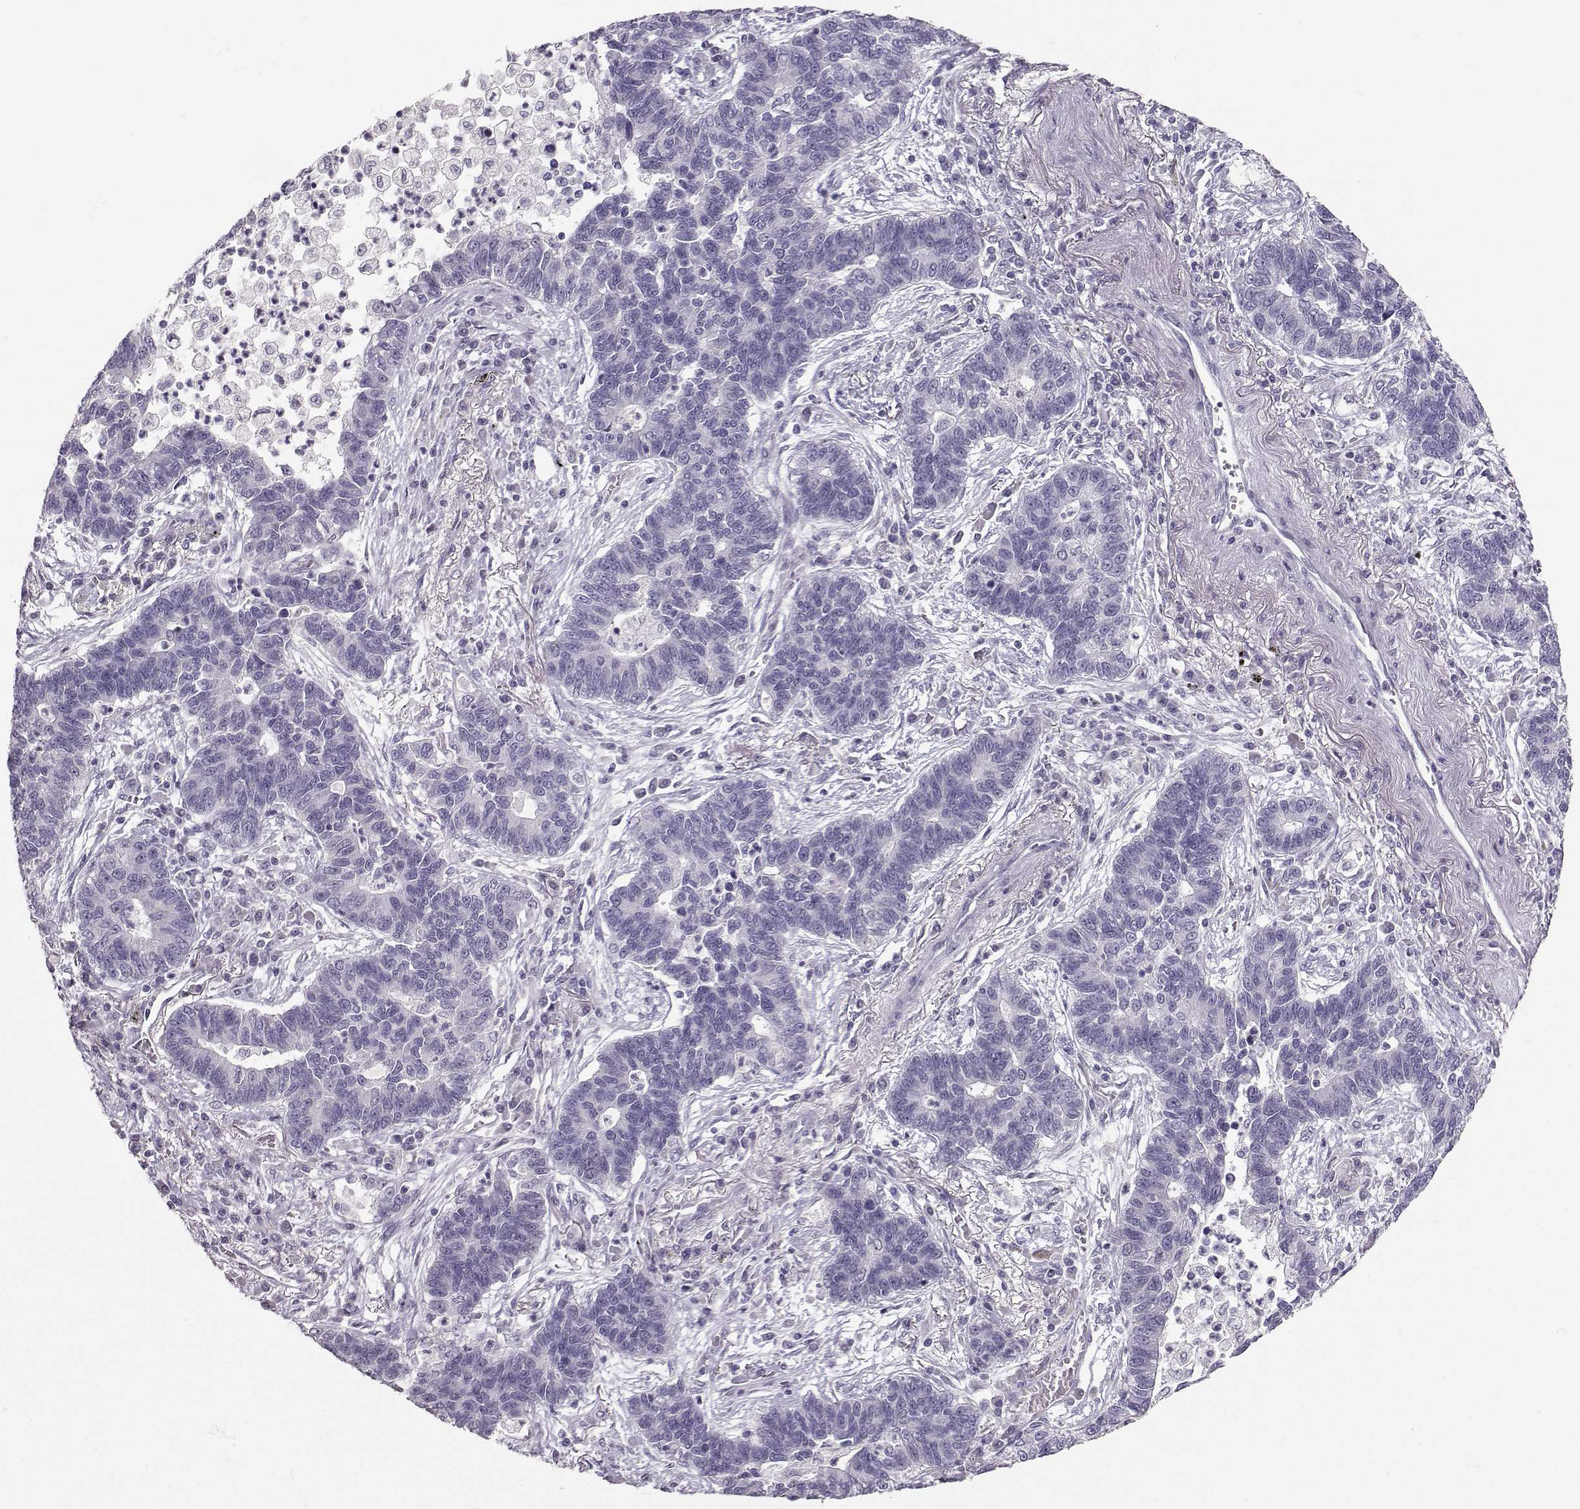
{"staining": {"intensity": "negative", "quantity": "none", "location": "none"}, "tissue": "lung cancer", "cell_type": "Tumor cells", "image_type": "cancer", "snomed": [{"axis": "morphology", "description": "Adenocarcinoma, NOS"}, {"axis": "topography", "description": "Lung"}], "caption": "Immunohistochemistry histopathology image of neoplastic tissue: lung cancer (adenocarcinoma) stained with DAB (3,3'-diaminobenzidine) demonstrates no significant protein expression in tumor cells. (Stains: DAB IHC with hematoxylin counter stain, Microscopy: brightfield microscopy at high magnification).", "gene": "PKP2", "patient": {"sex": "female", "age": 57}}